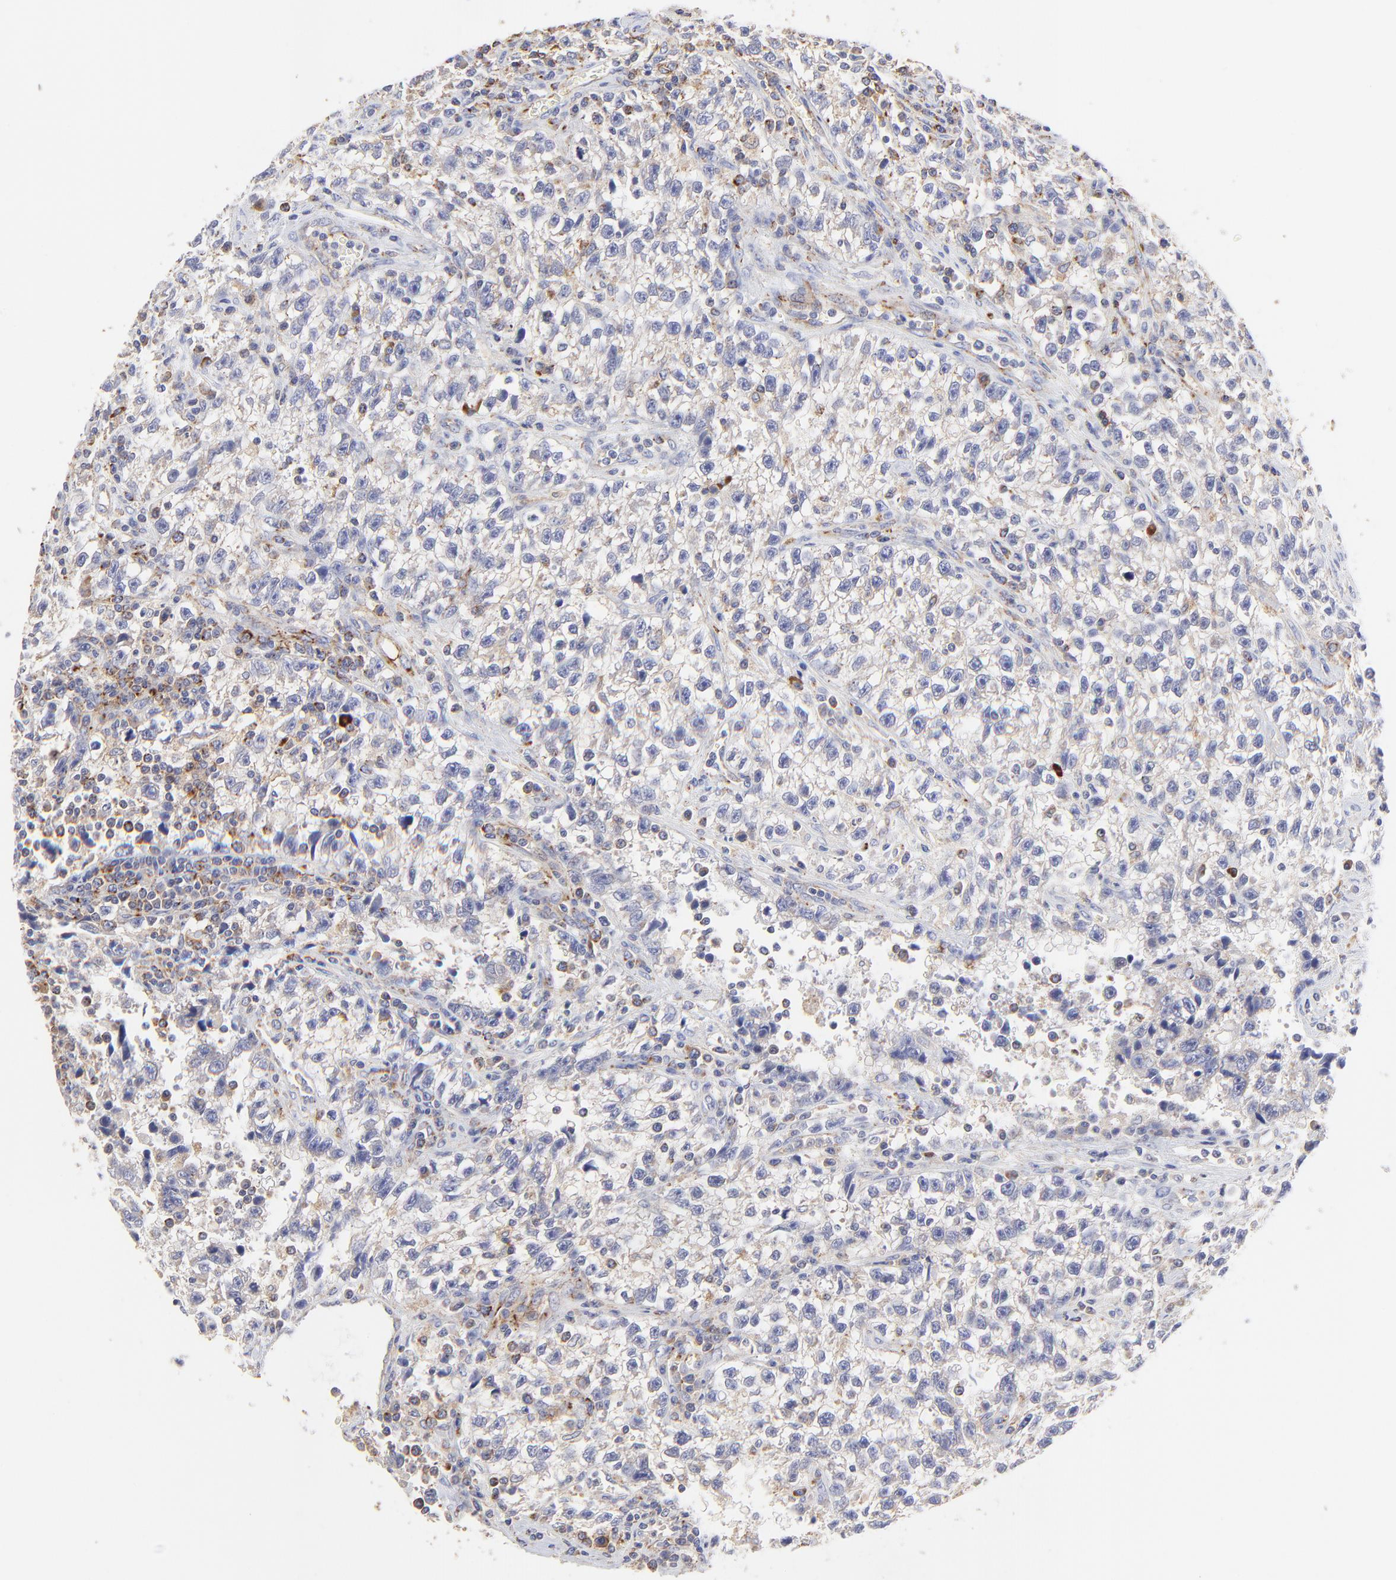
{"staining": {"intensity": "weak", "quantity": "<25%", "location": "cytoplasmic/membranous"}, "tissue": "testis cancer", "cell_type": "Tumor cells", "image_type": "cancer", "snomed": [{"axis": "morphology", "description": "Seminoma, NOS"}, {"axis": "topography", "description": "Testis"}], "caption": "Immunohistochemistry image of human testis cancer (seminoma) stained for a protein (brown), which reveals no expression in tumor cells. (Stains: DAB (3,3'-diaminobenzidine) immunohistochemistry with hematoxylin counter stain, Microscopy: brightfield microscopy at high magnification).", "gene": "LHFPL1", "patient": {"sex": "male", "age": 38}}